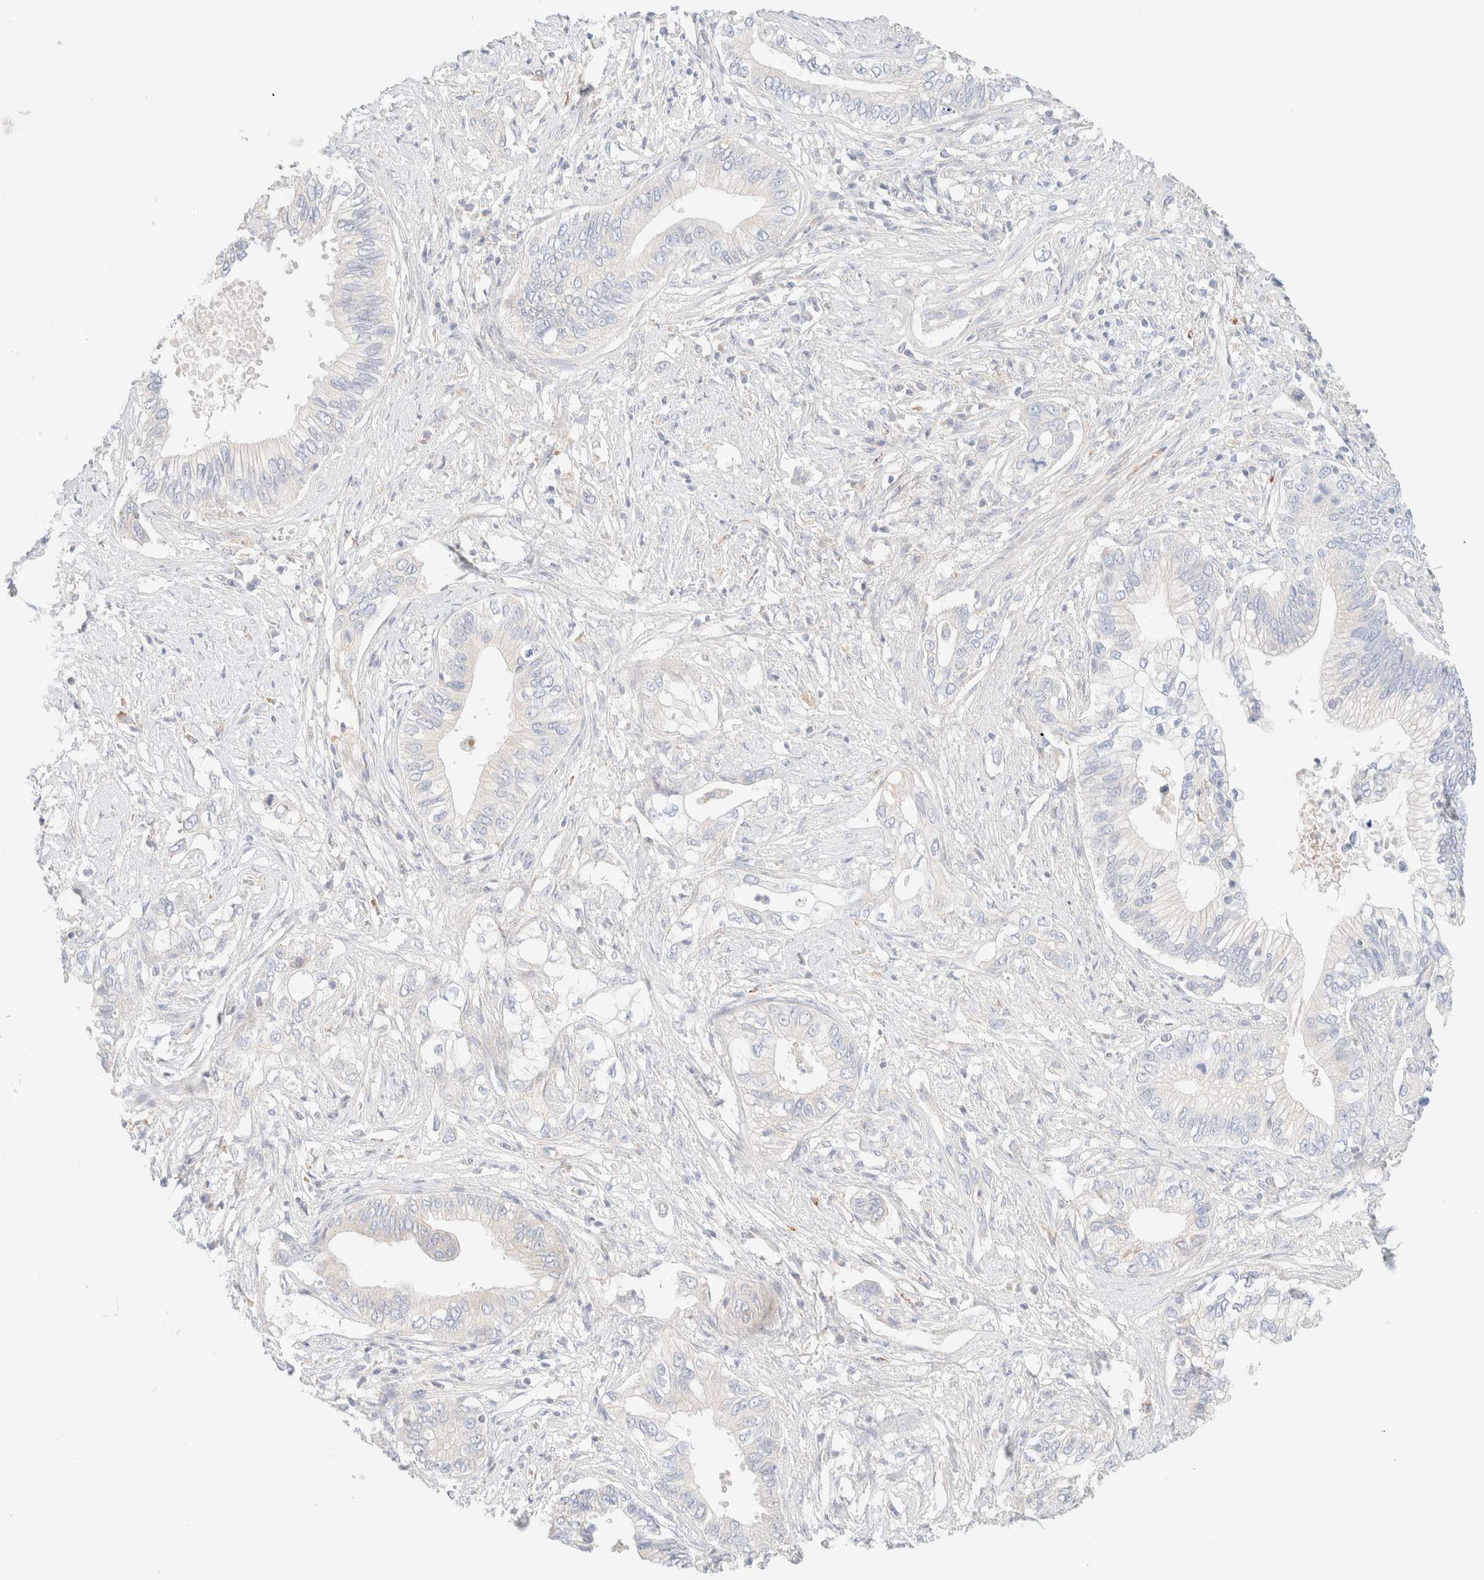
{"staining": {"intensity": "negative", "quantity": "none", "location": "none"}, "tissue": "pancreatic cancer", "cell_type": "Tumor cells", "image_type": "cancer", "snomed": [{"axis": "morphology", "description": "Normal tissue, NOS"}, {"axis": "morphology", "description": "Adenocarcinoma, NOS"}, {"axis": "topography", "description": "Pancreas"}, {"axis": "topography", "description": "Peripheral nerve tissue"}], "caption": "DAB (3,3'-diaminobenzidine) immunohistochemical staining of human pancreatic cancer (adenocarcinoma) displays no significant positivity in tumor cells.", "gene": "SARM1", "patient": {"sex": "male", "age": 59}}